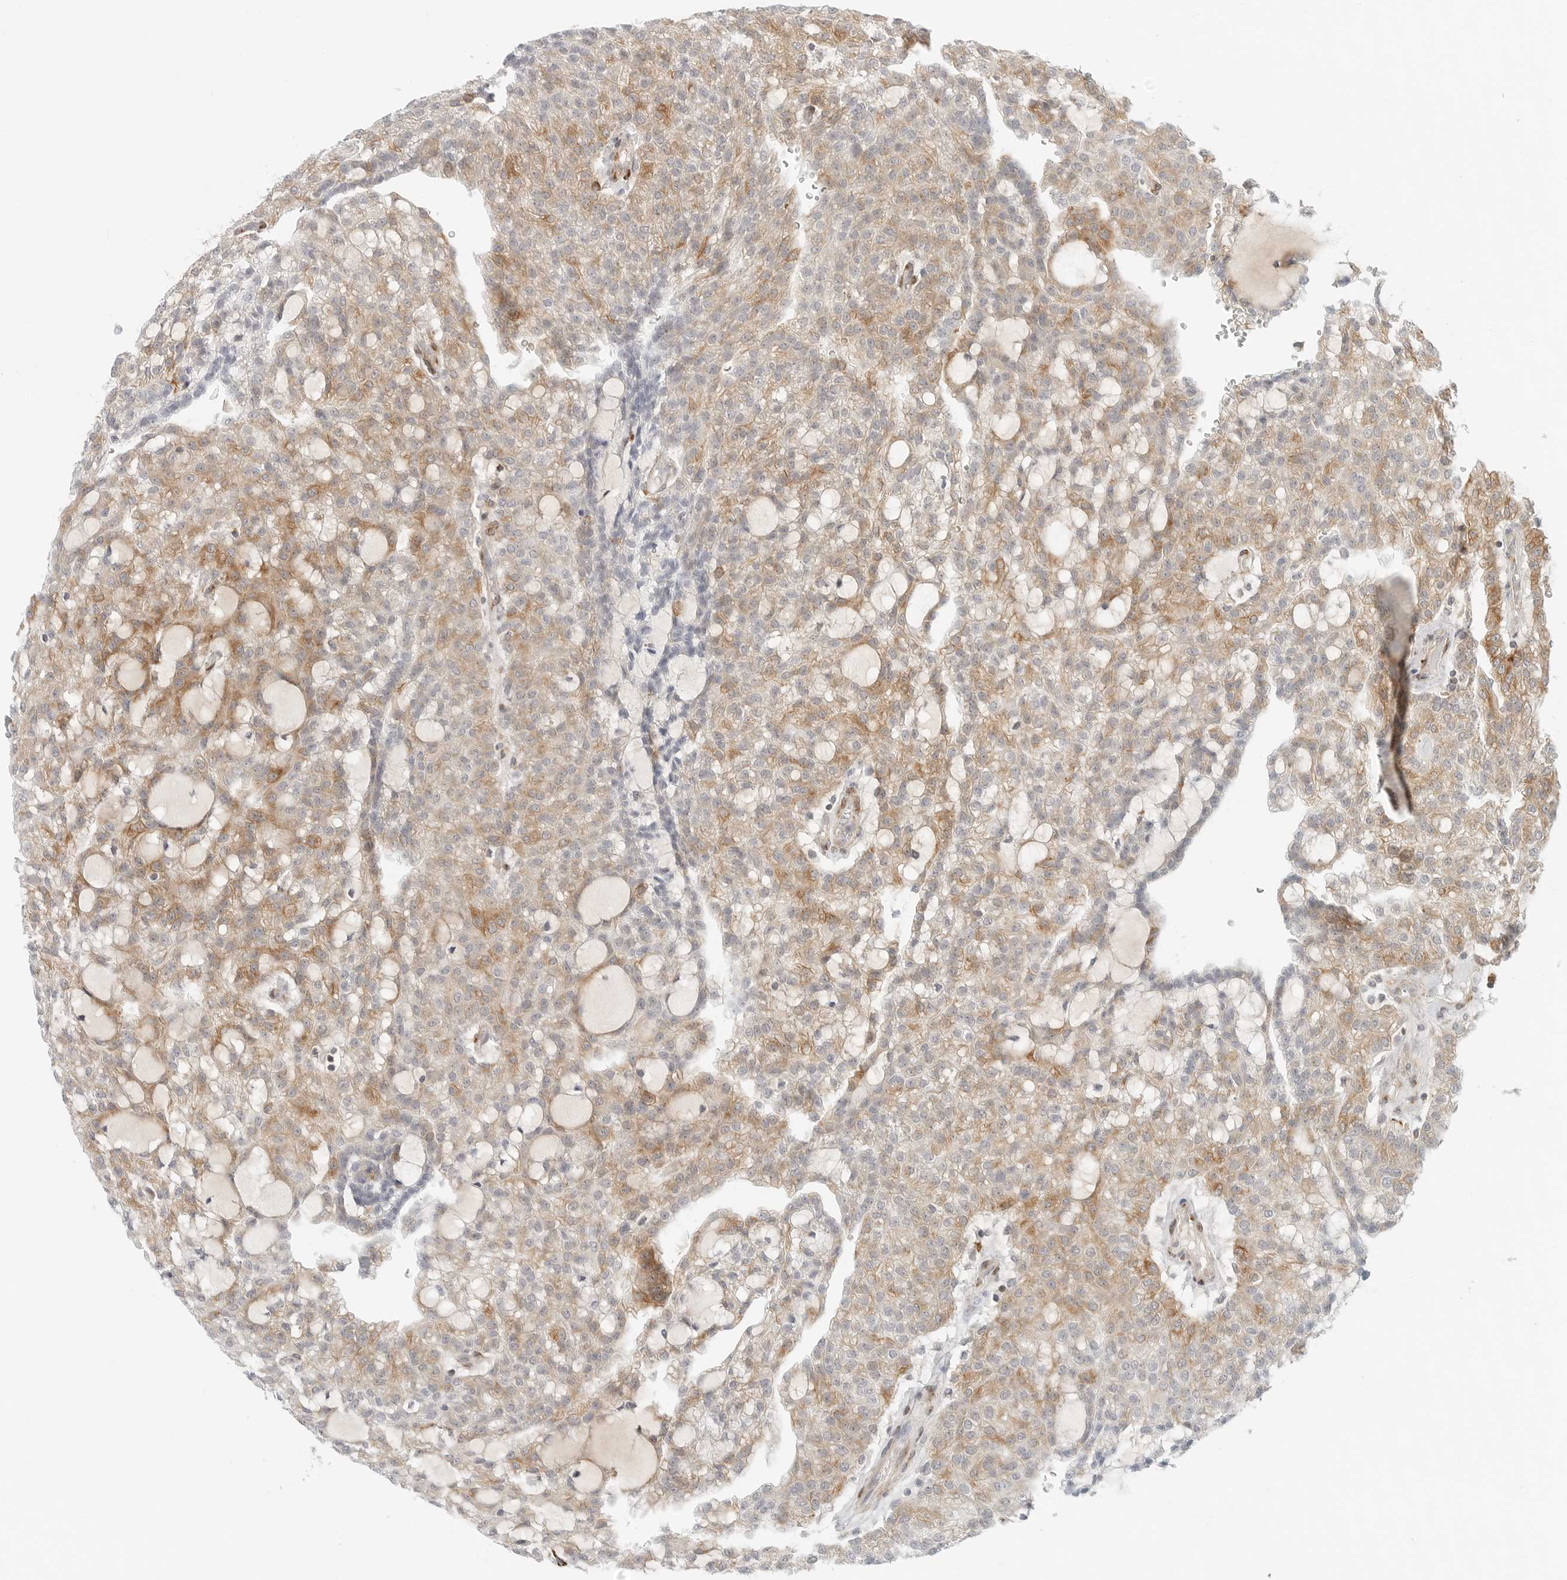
{"staining": {"intensity": "moderate", "quantity": ">75%", "location": "cytoplasmic/membranous"}, "tissue": "renal cancer", "cell_type": "Tumor cells", "image_type": "cancer", "snomed": [{"axis": "morphology", "description": "Adenocarcinoma, NOS"}, {"axis": "topography", "description": "Kidney"}], "caption": "Immunohistochemistry (IHC) (DAB (3,3'-diaminobenzidine)) staining of human renal adenocarcinoma shows moderate cytoplasmic/membranous protein staining in approximately >75% of tumor cells.", "gene": "C1QTNF1", "patient": {"sex": "male", "age": 63}}